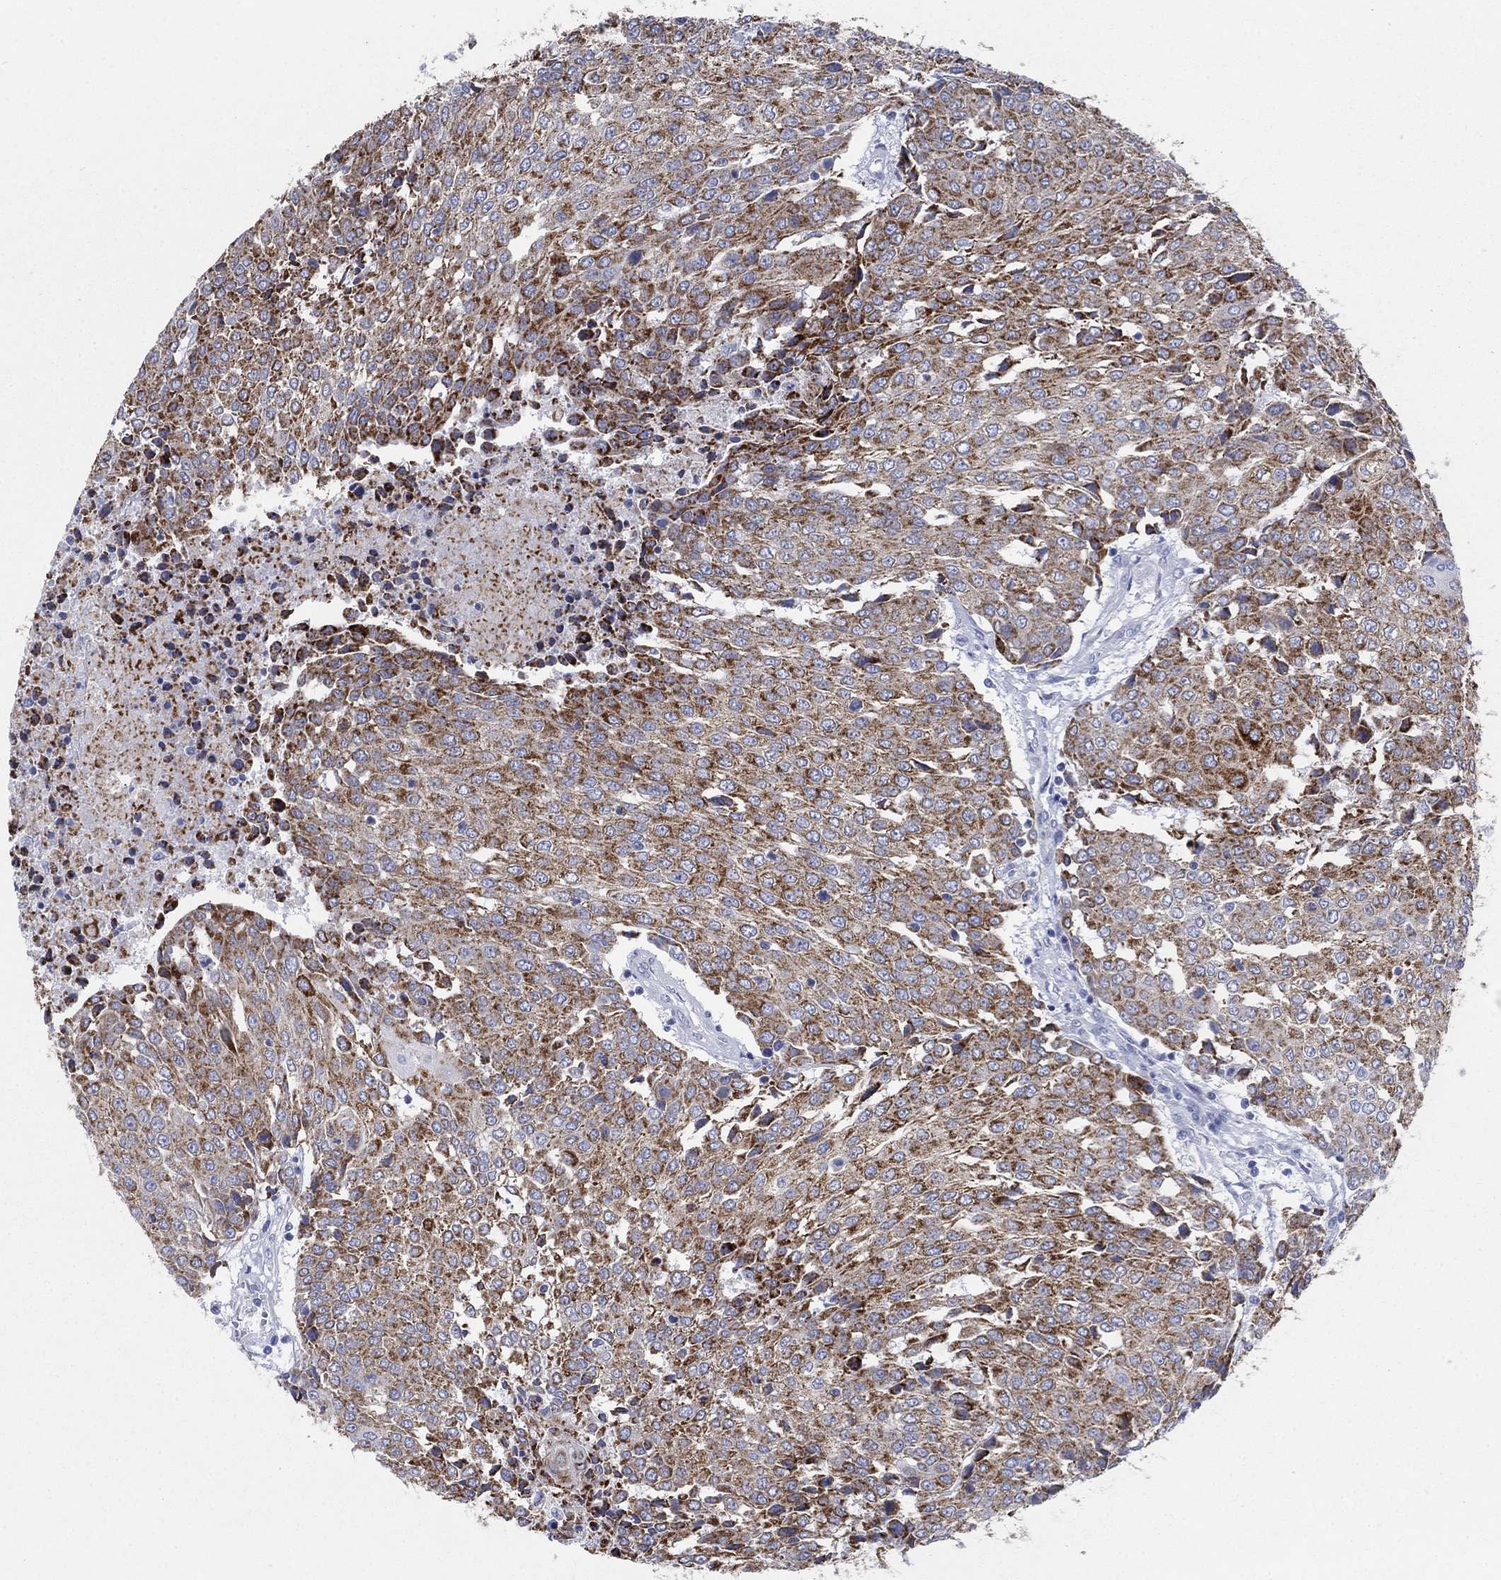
{"staining": {"intensity": "strong", "quantity": ">75%", "location": "cytoplasmic/membranous"}, "tissue": "urothelial cancer", "cell_type": "Tumor cells", "image_type": "cancer", "snomed": [{"axis": "morphology", "description": "Urothelial carcinoma, High grade"}, {"axis": "topography", "description": "Urinary bladder"}], "caption": "An IHC photomicrograph of neoplastic tissue is shown. Protein staining in brown highlights strong cytoplasmic/membranous positivity in high-grade urothelial carcinoma within tumor cells.", "gene": "SCCPDH", "patient": {"sex": "female", "age": 85}}